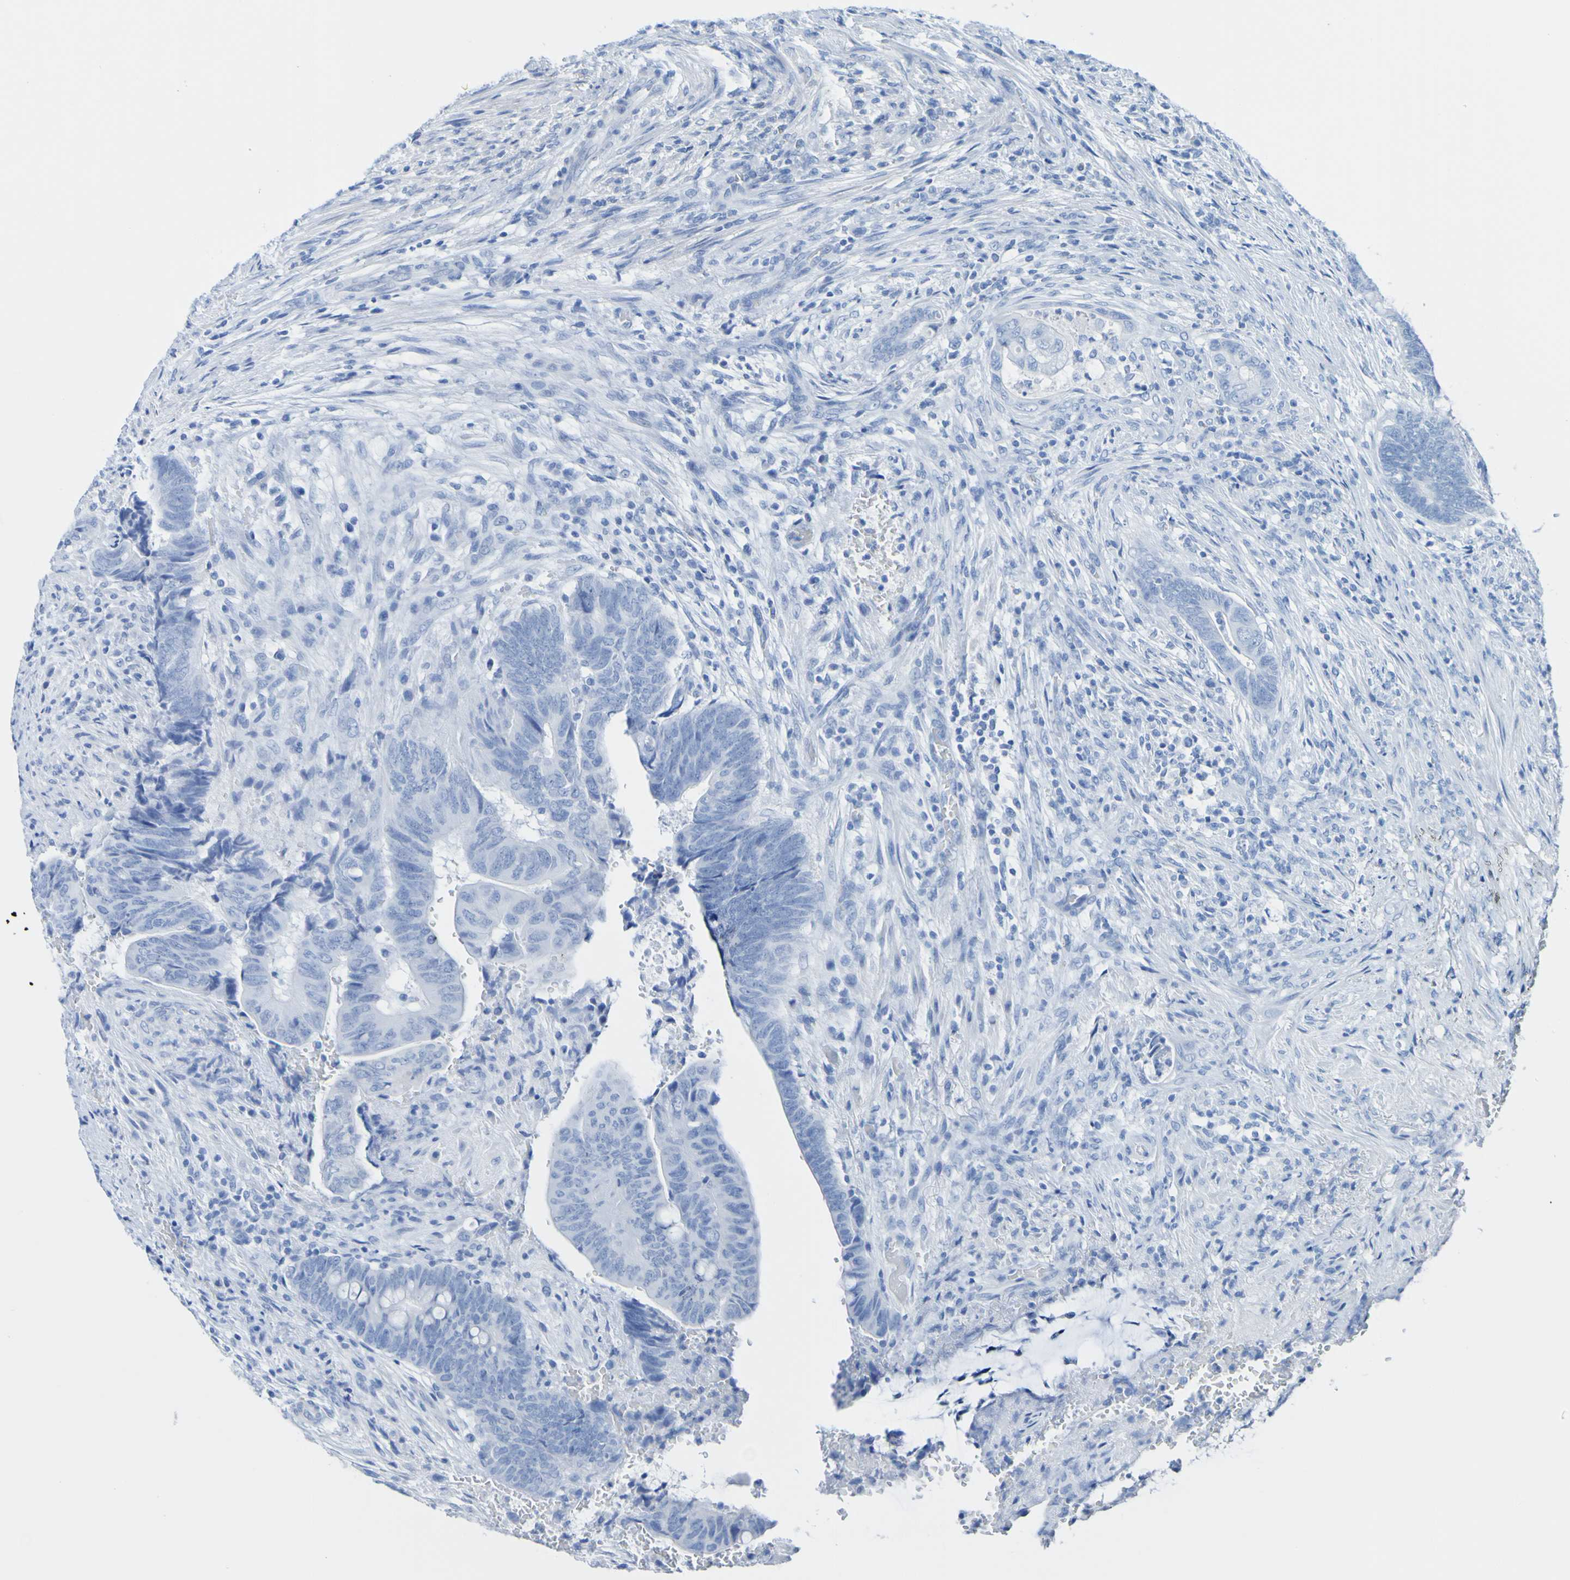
{"staining": {"intensity": "negative", "quantity": "none", "location": "none"}, "tissue": "colorectal cancer", "cell_type": "Tumor cells", "image_type": "cancer", "snomed": [{"axis": "morphology", "description": "Normal tissue, NOS"}, {"axis": "morphology", "description": "Adenocarcinoma, NOS"}, {"axis": "topography", "description": "Rectum"}, {"axis": "topography", "description": "Peripheral nerve tissue"}], "caption": "A micrograph of human colorectal cancer is negative for staining in tumor cells. (Brightfield microscopy of DAB IHC at high magnification).", "gene": "ACMSD", "patient": {"sex": "male", "age": 92}}